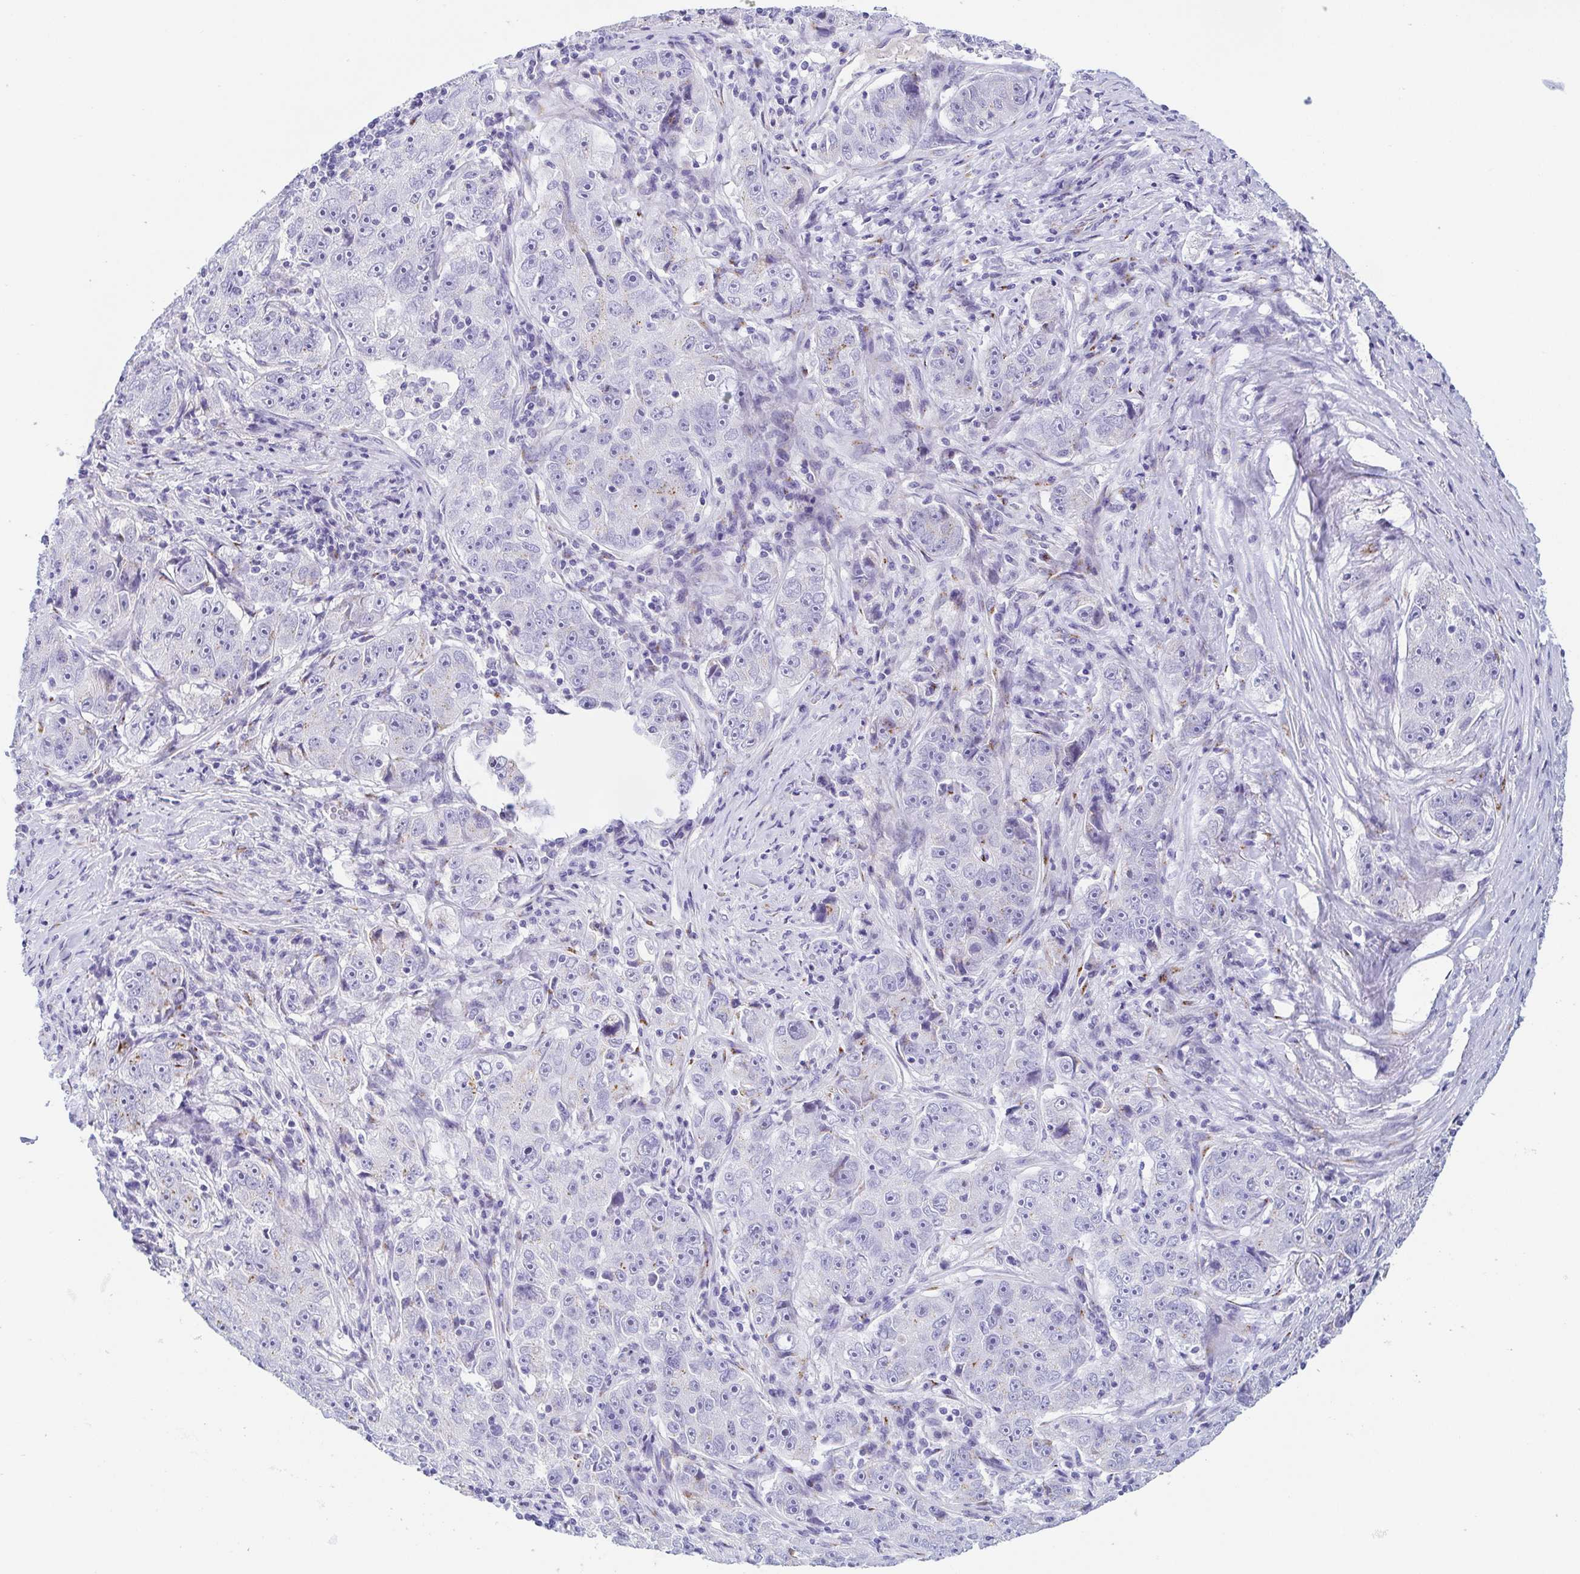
{"staining": {"intensity": "moderate", "quantity": "<25%", "location": "cytoplasmic/membranous"}, "tissue": "lung cancer", "cell_type": "Tumor cells", "image_type": "cancer", "snomed": [{"axis": "morphology", "description": "Normal morphology"}, {"axis": "morphology", "description": "Adenocarcinoma, NOS"}, {"axis": "topography", "description": "Lymph node"}, {"axis": "topography", "description": "Lung"}], "caption": "About <25% of tumor cells in human lung cancer (adenocarcinoma) reveal moderate cytoplasmic/membranous protein staining as visualized by brown immunohistochemical staining.", "gene": "LDLRAD1", "patient": {"sex": "female", "age": 57}}